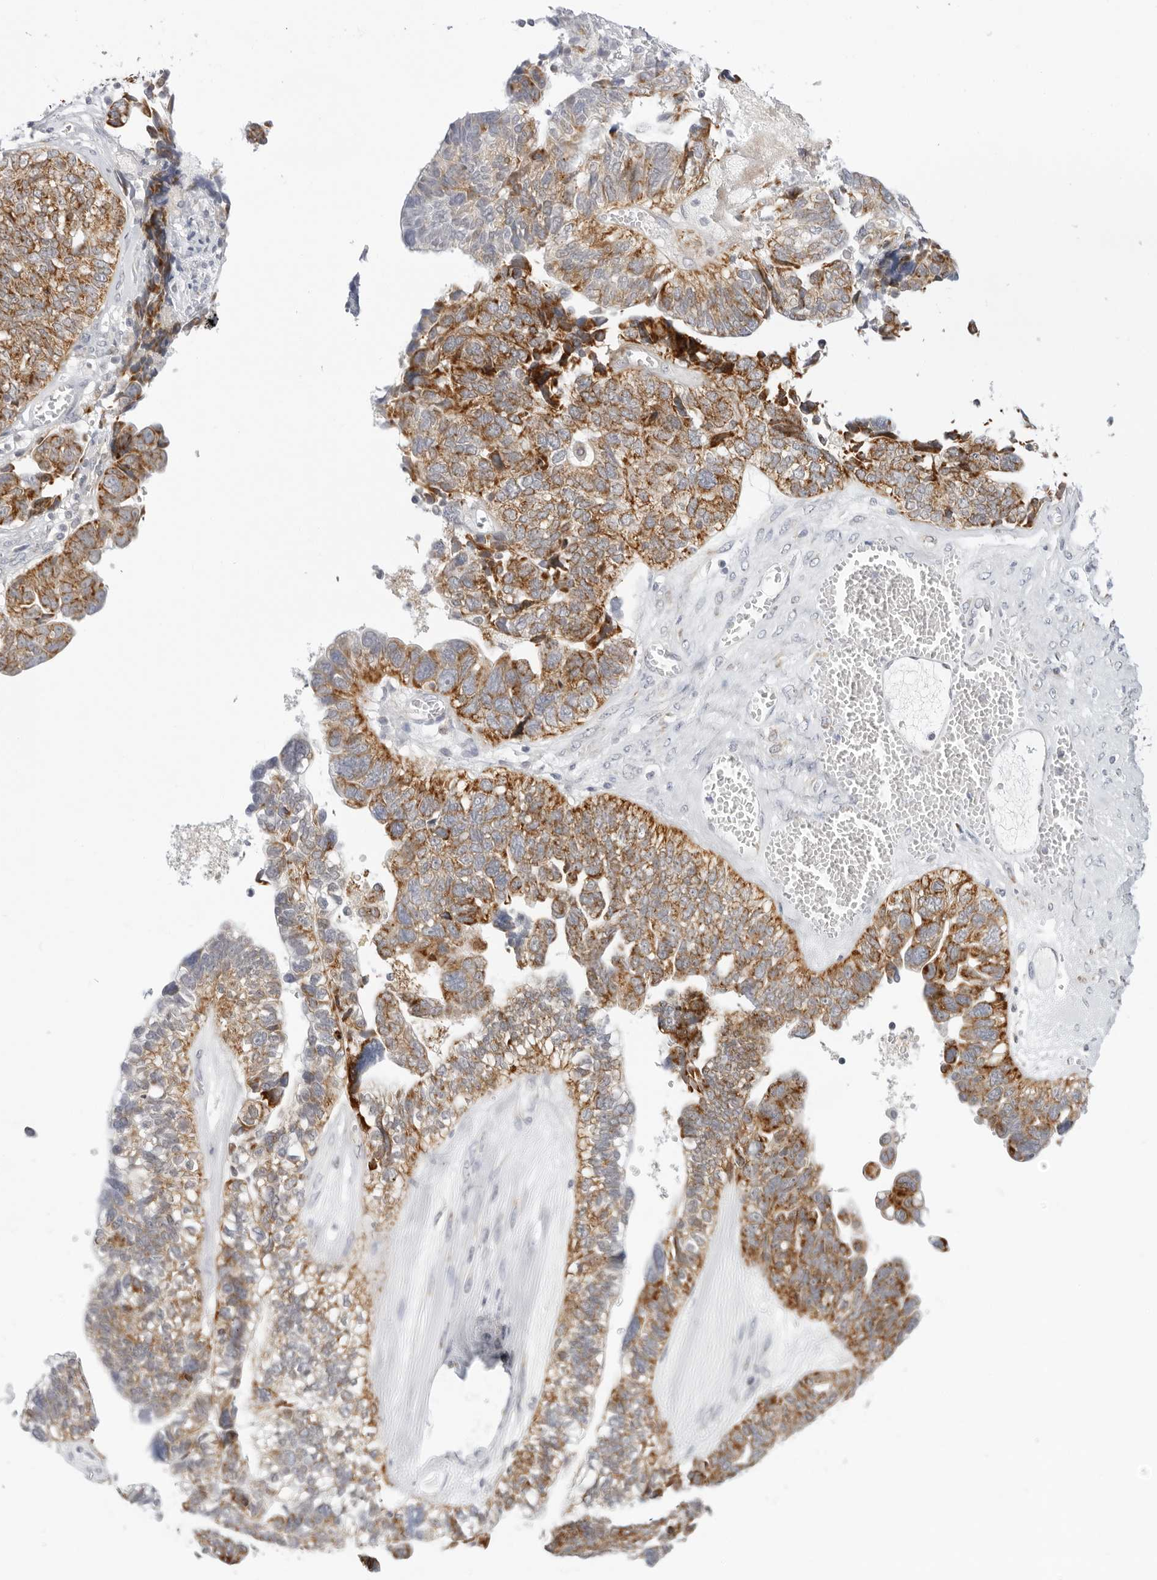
{"staining": {"intensity": "moderate", "quantity": ">75%", "location": "cytoplasmic/membranous"}, "tissue": "ovarian cancer", "cell_type": "Tumor cells", "image_type": "cancer", "snomed": [{"axis": "morphology", "description": "Cystadenocarcinoma, serous, NOS"}, {"axis": "topography", "description": "Ovary"}], "caption": "Tumor cells display medium levels of moderate cytoplasmic/membranous expression in about >75% of cells in human ovarian serous cystadenocarcinoma.", "gene": "CIART", "patient": {"sex": "female", "age": 79}}